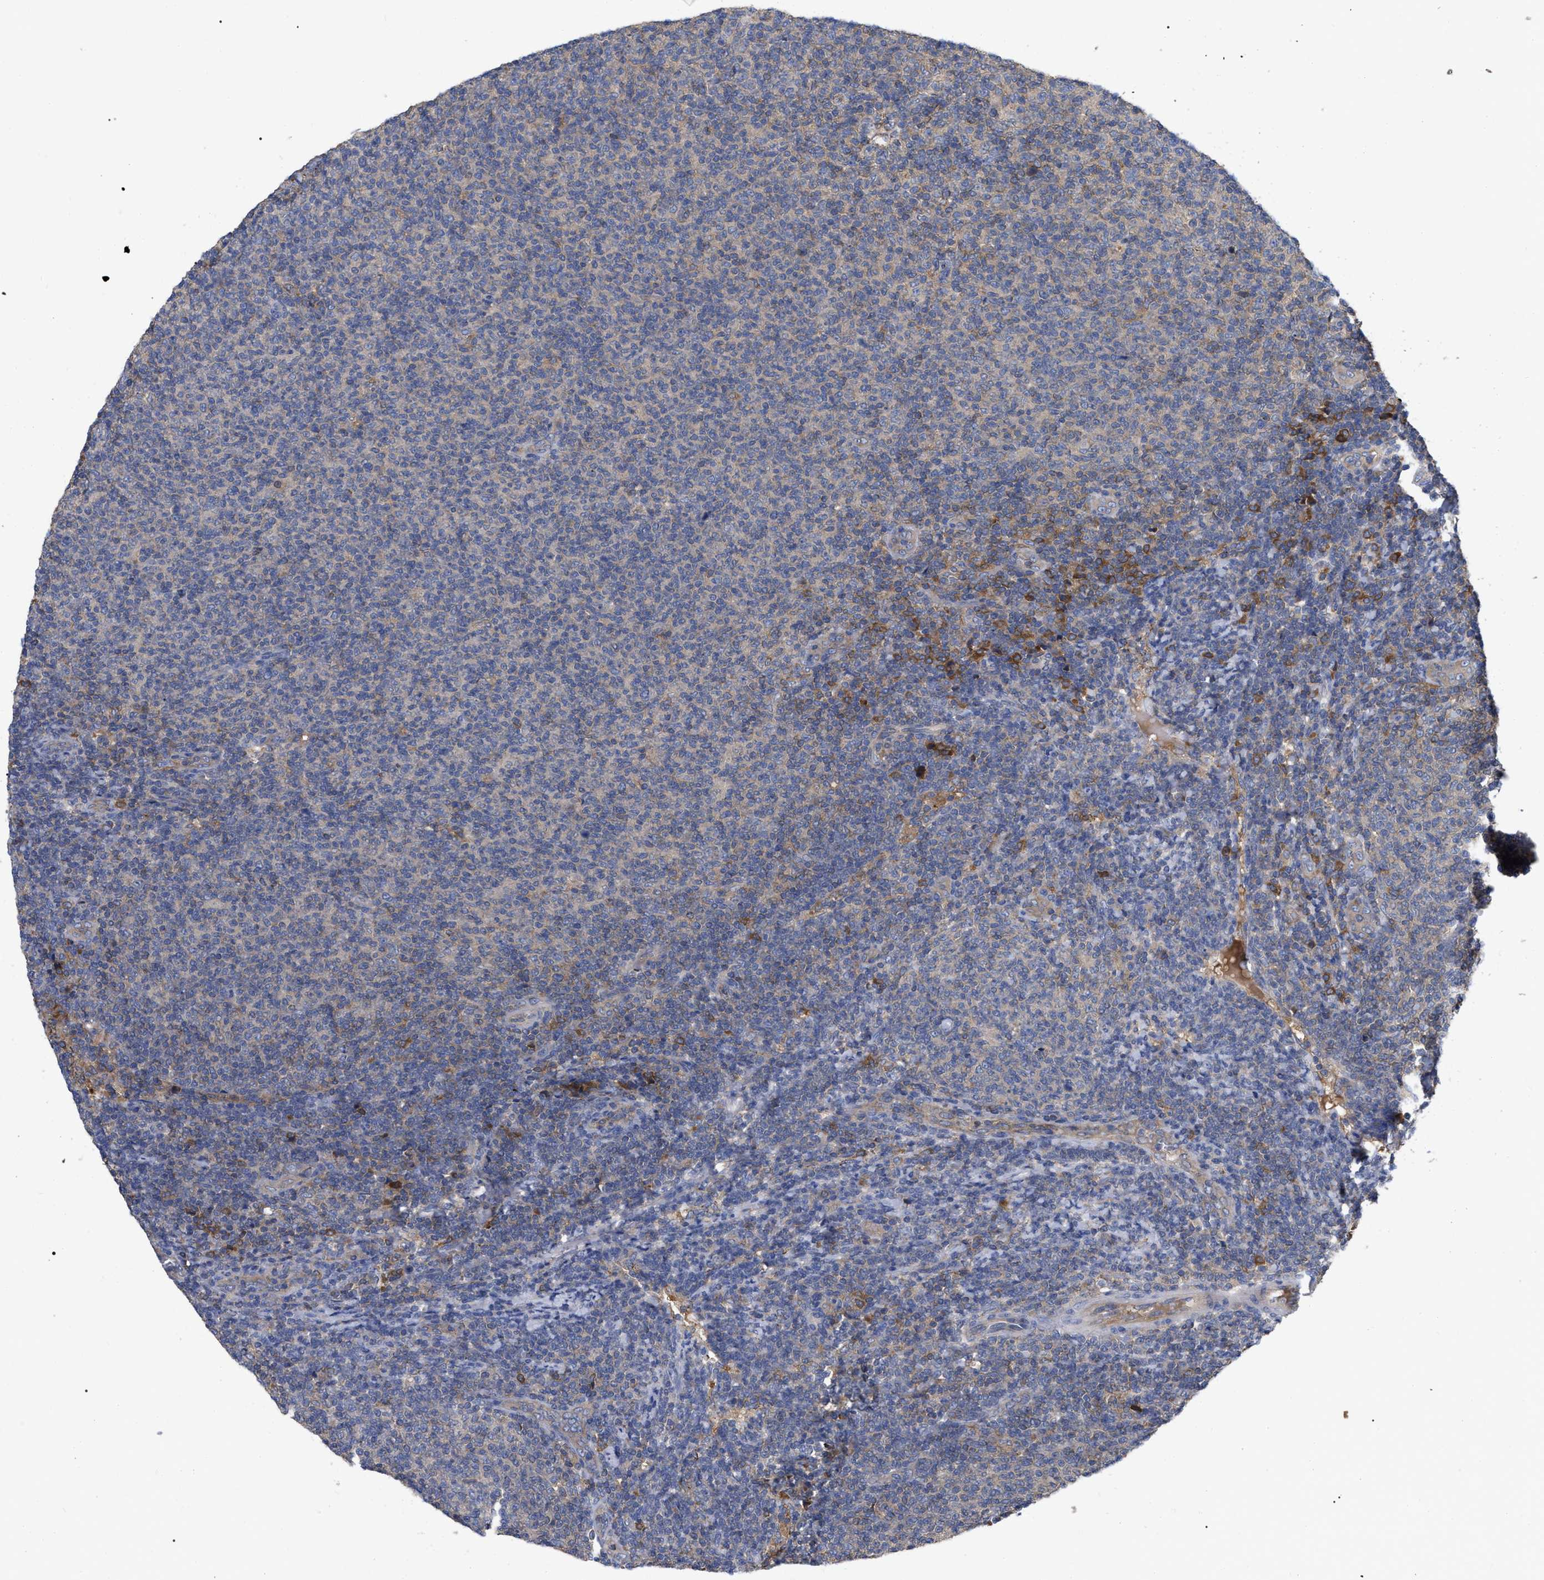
{"staining": {"intensity": "weak", "quantity": "<25%", "location": "cytoplasmic/membranous"}, "tissue": "lymphoma", "cell_type": "Tumor cells", "image_type": "cancer", "snomed": [{"axis": "morphology", "description": "Malignant lymphoma, non-Hodgkin's type, Low grade"}, {"axis": "topography", "description": "Lymph node"}], "caption": "DAB (3,3'-diaminobenzidine) immunohistochemical staining of human malignant lymphoma, non-Hodgkin's type (low-grade) exhibits no significant staining in tumor cells. The staining was performed using DAB to visualize the protein expression in brown, while the nuclei were stained in blue with hematoxylin (Magnification: 20x).", "gene": "RAP1GDS1", "patient": {"sex": "male", "age": 66}}